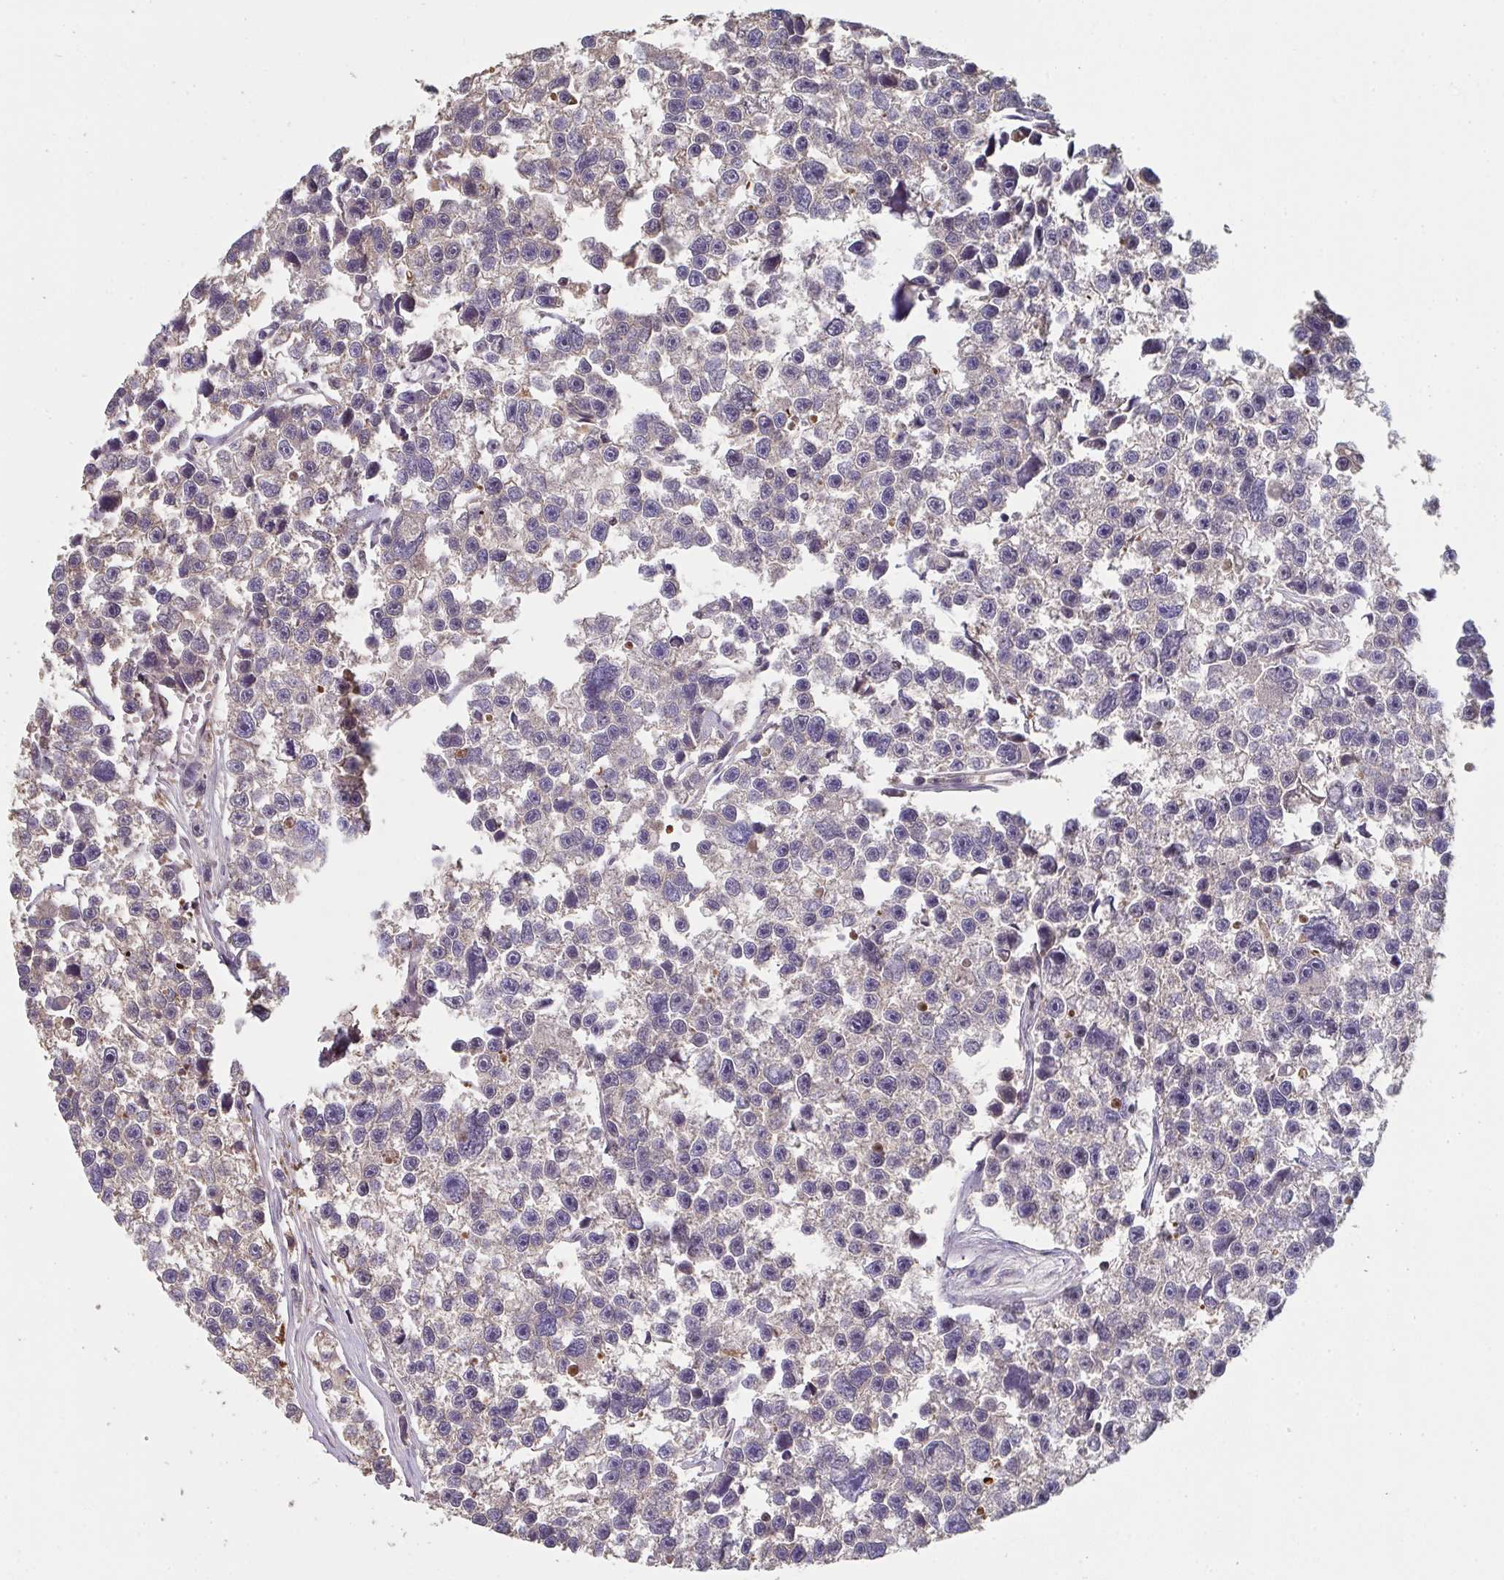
{"staining": {"intensity": "negative", "quantity": "none", "location": "none"}, "tissue": "testis cancer", "cell_type": "Tumor cells", "image_type": "cancer", "snomed": [{"axis": "morphology", "description": "Seminoma, NOS"}, {"axis": "topography", "description": "Testis"}], "caption": "High power microscopy photomicrograph of an IHC micrograph of testis cancer (seminoma), revealing no significant expression in tumor cells. Nuclei are stained in blue.", "gene": "ACD", "patient": {"sex": "male", "age": 26}}